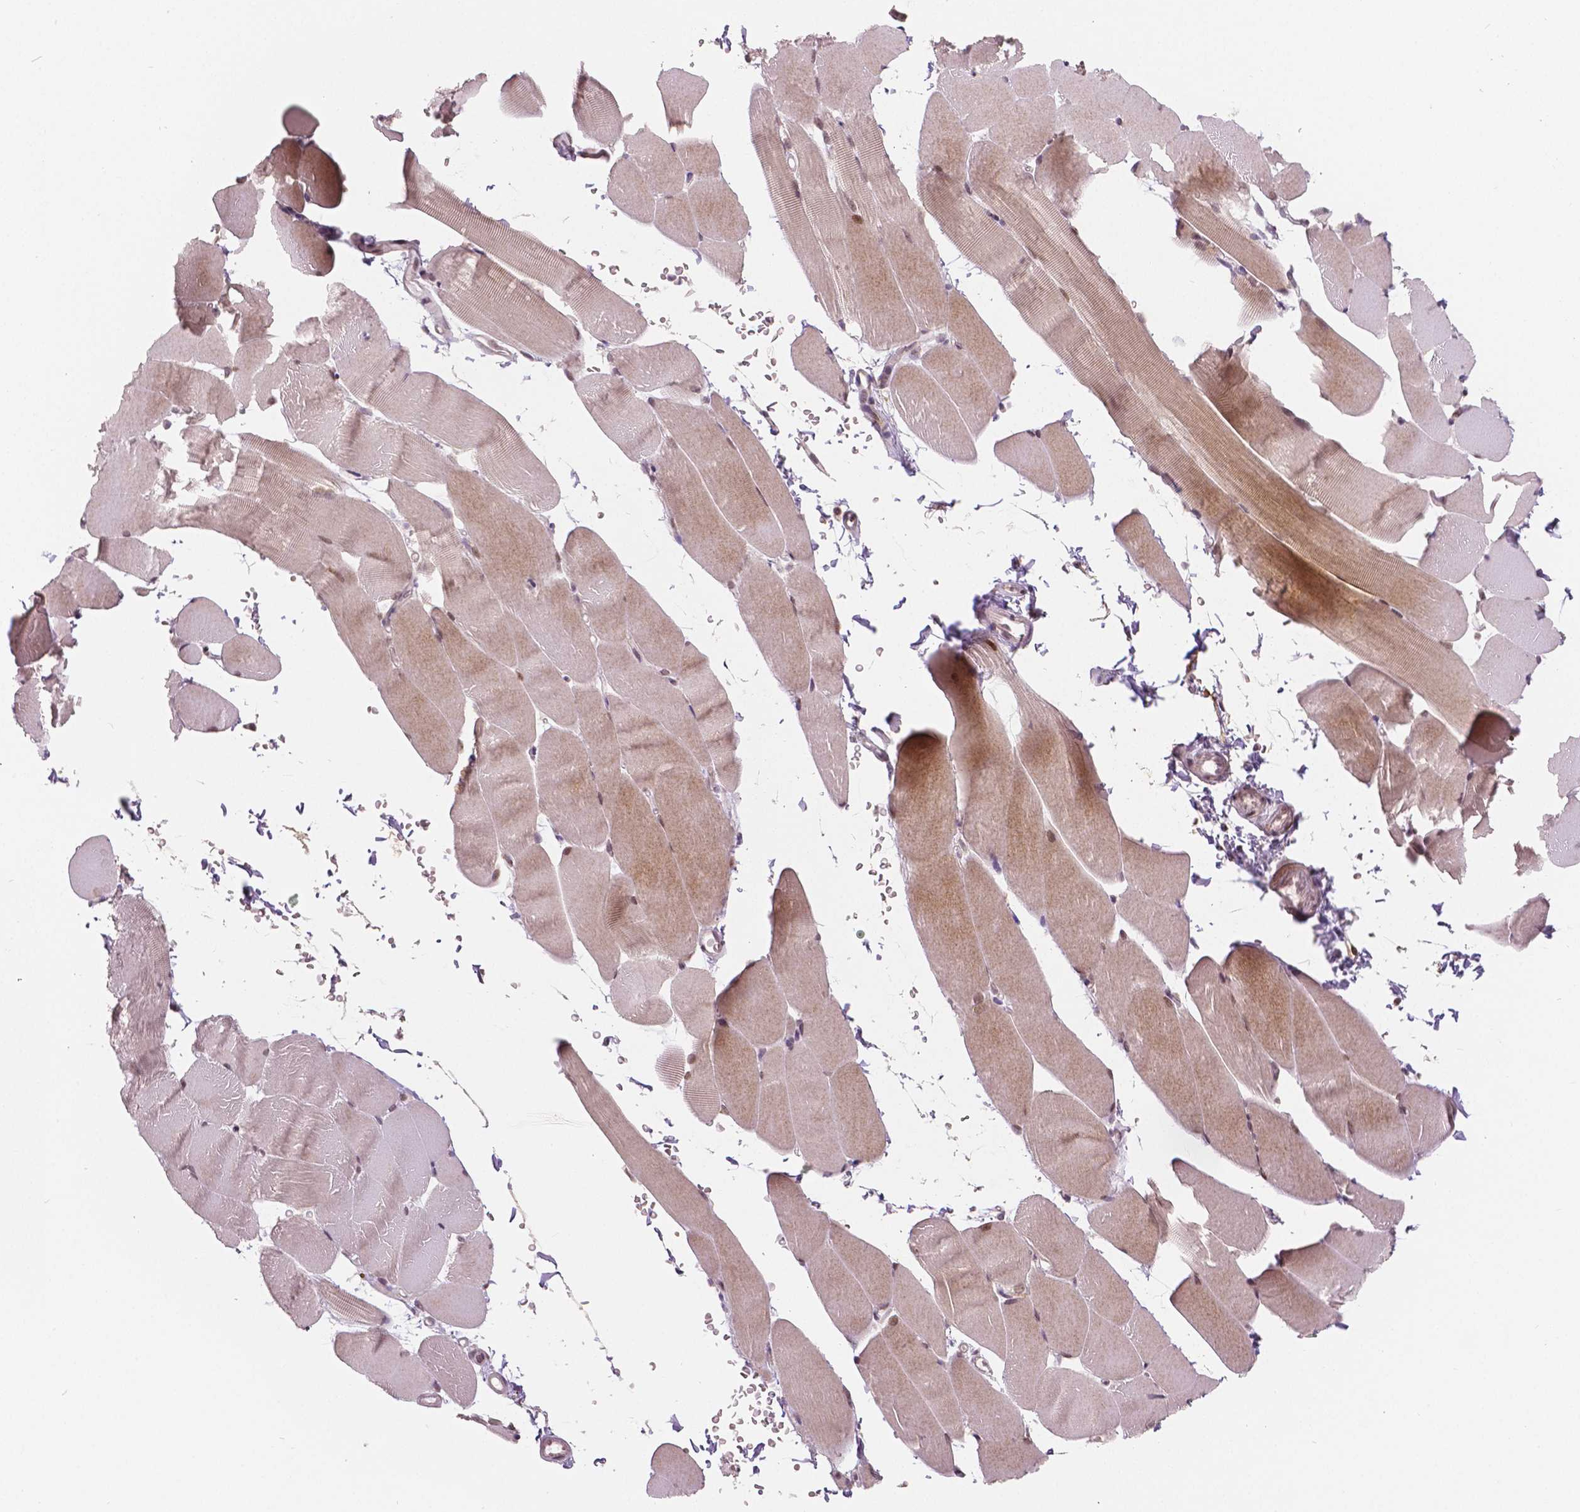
{"staining": {"intensity": "moderate", "quantity": "25%-75%", "location": "nuclear"}, "tissue": "skeletal muscle", "cell_type": "Myocytes", "image_type": "normal", "snomed": [{"axis": "morphology", "description": "Normal tissue, NOS"}, {"axis": "topography", "description": "Skeletal muscle"}], "caption": "Myocytes reveal medium levels of moderate nuclear positivity in about 25%-75% of cells in normal human skeletal muscle.", "gene": "NSD2", "patient": {"sex": "female", "age": 37}}